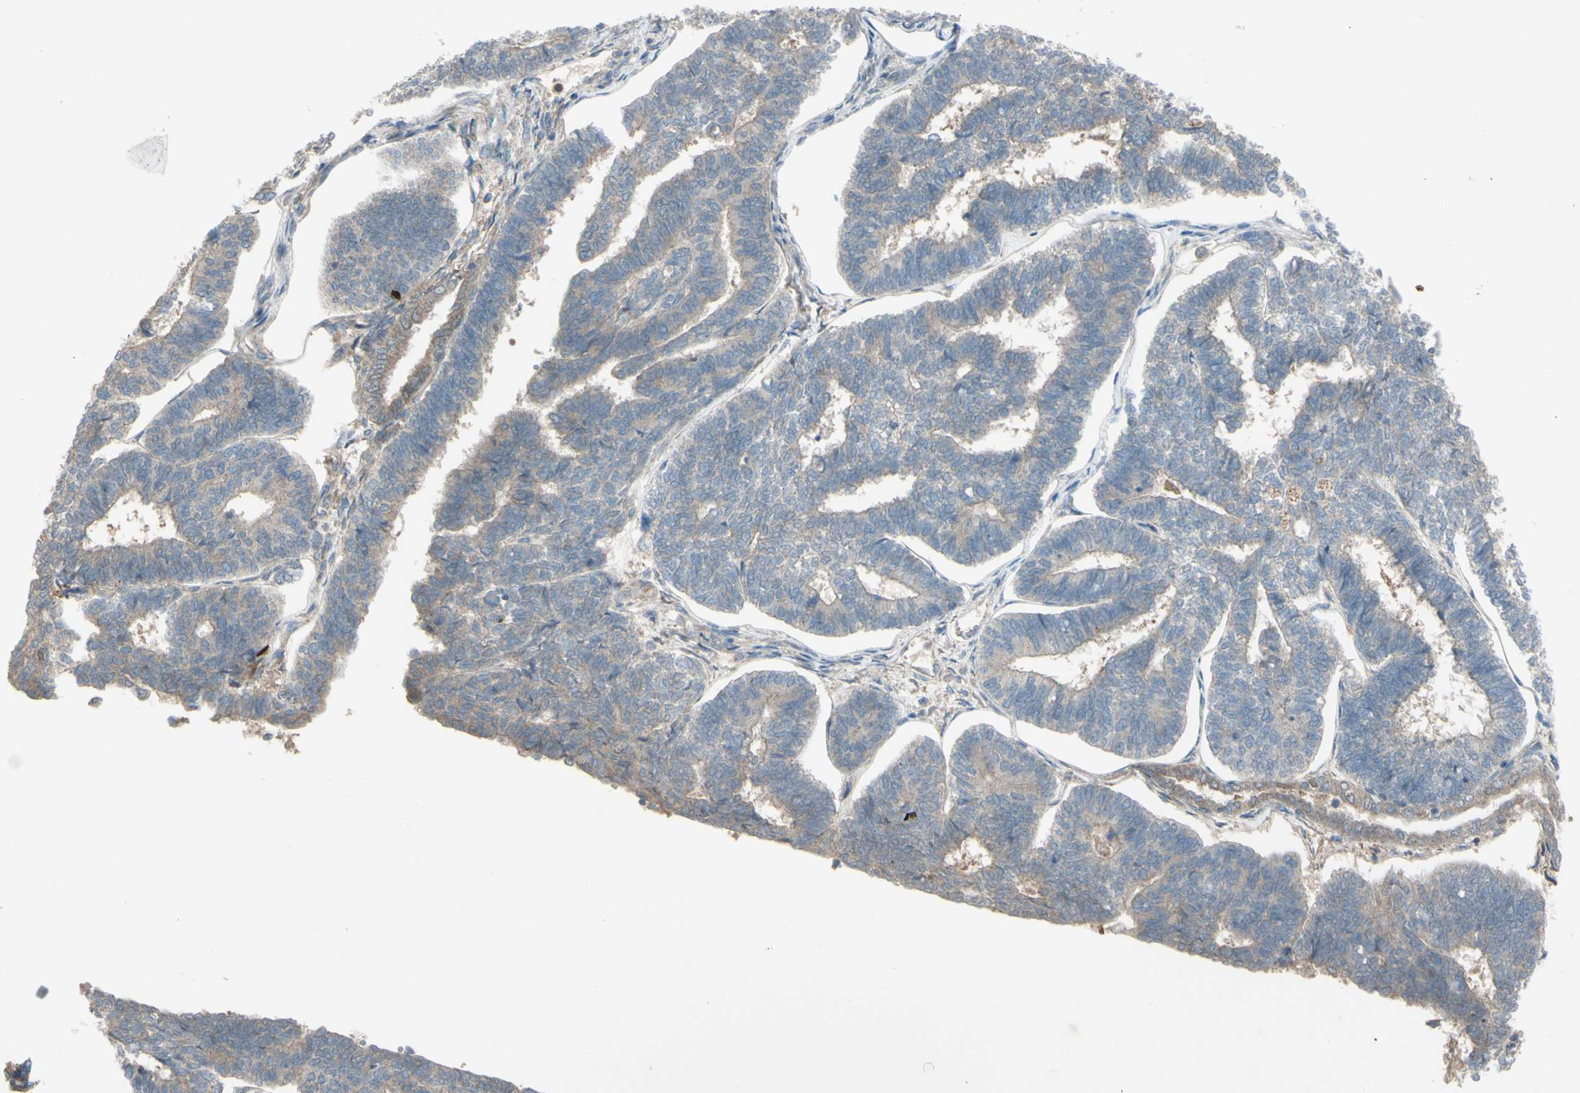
{"staining": {"intensity": "weak", "quantity": ">75%", "location": "cytoplasmic/membranous"}, "tissue": "endometrial cancer", "cell_type": "Tumor cells", "image_type": "cancer", "snomed": [{"axis": "morphology", "description": "Adenocarcinoma, NOS"}, {"axis": "topography", "description": "Endometrium"}], "caption": "Immunohistochemistry of human endometrial cancer (adenocarcinoma) exhibits low levels of weak cytoplasmic/membranous expression in approximately >75% of tumor cells.", "gene": "AFP", "patient": {"sex": "female", "age": 70}}